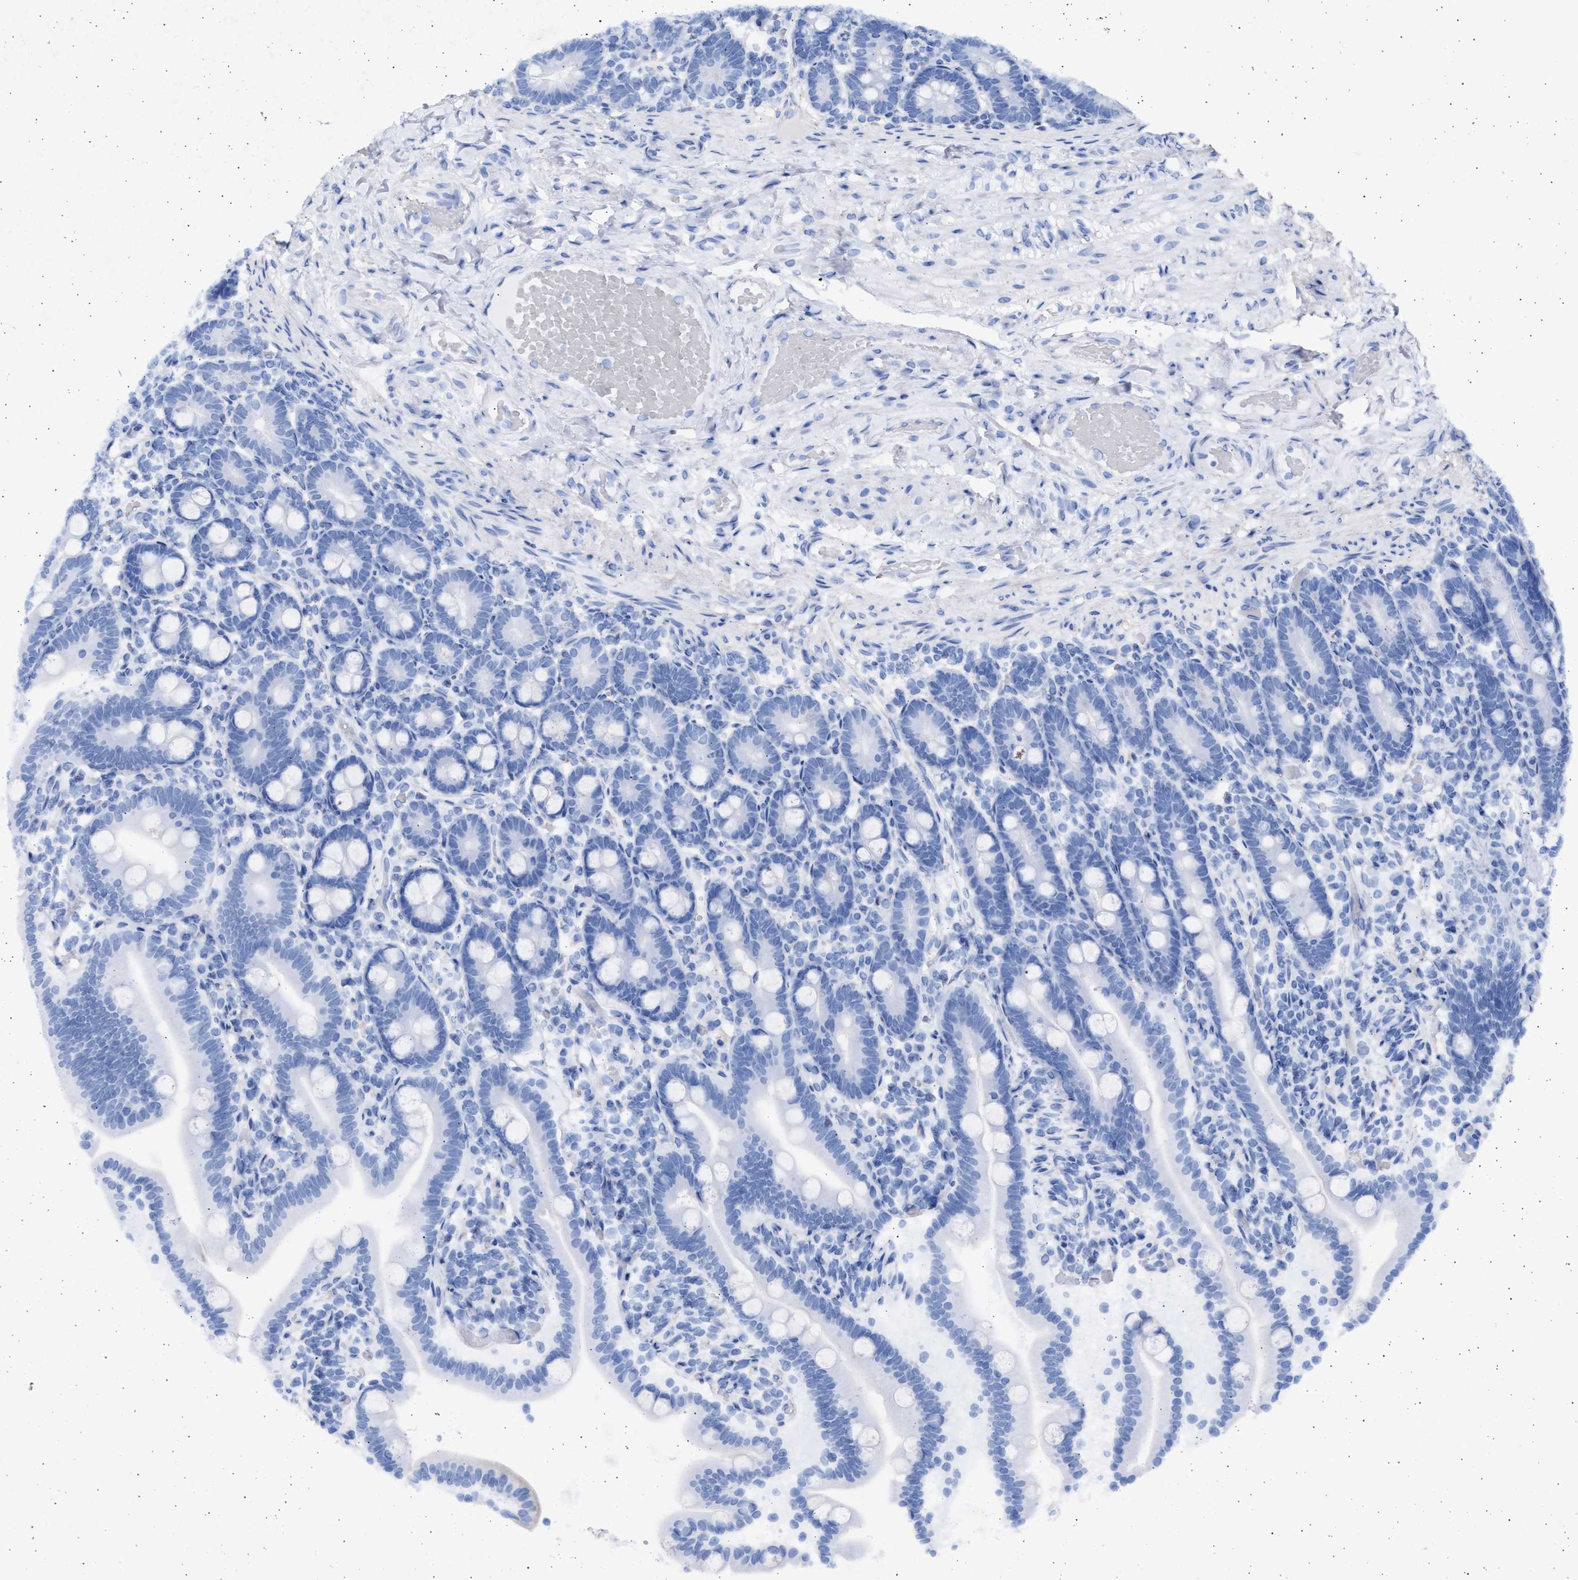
{"staining": {"intensity": "negative", "quantity": "none", "location": "none"}, "tissue": "duodenum", "cell_type": "Glandular cells", "image_type": "normal", "snomed": [{"axis": "morphology", "description": "Normal tissue, NOS"}, {"axis": "topography", "description": "Duodenum"}], "caption": "The micrograph exhibits no staining of glandular cells in benign duodenum. (DAB (3,3'-diaminobenzidine) immunohistochemistry (IHC), high magnification).", "gene": "NBR1", "patient": {"sex": "male", "age": 54}}